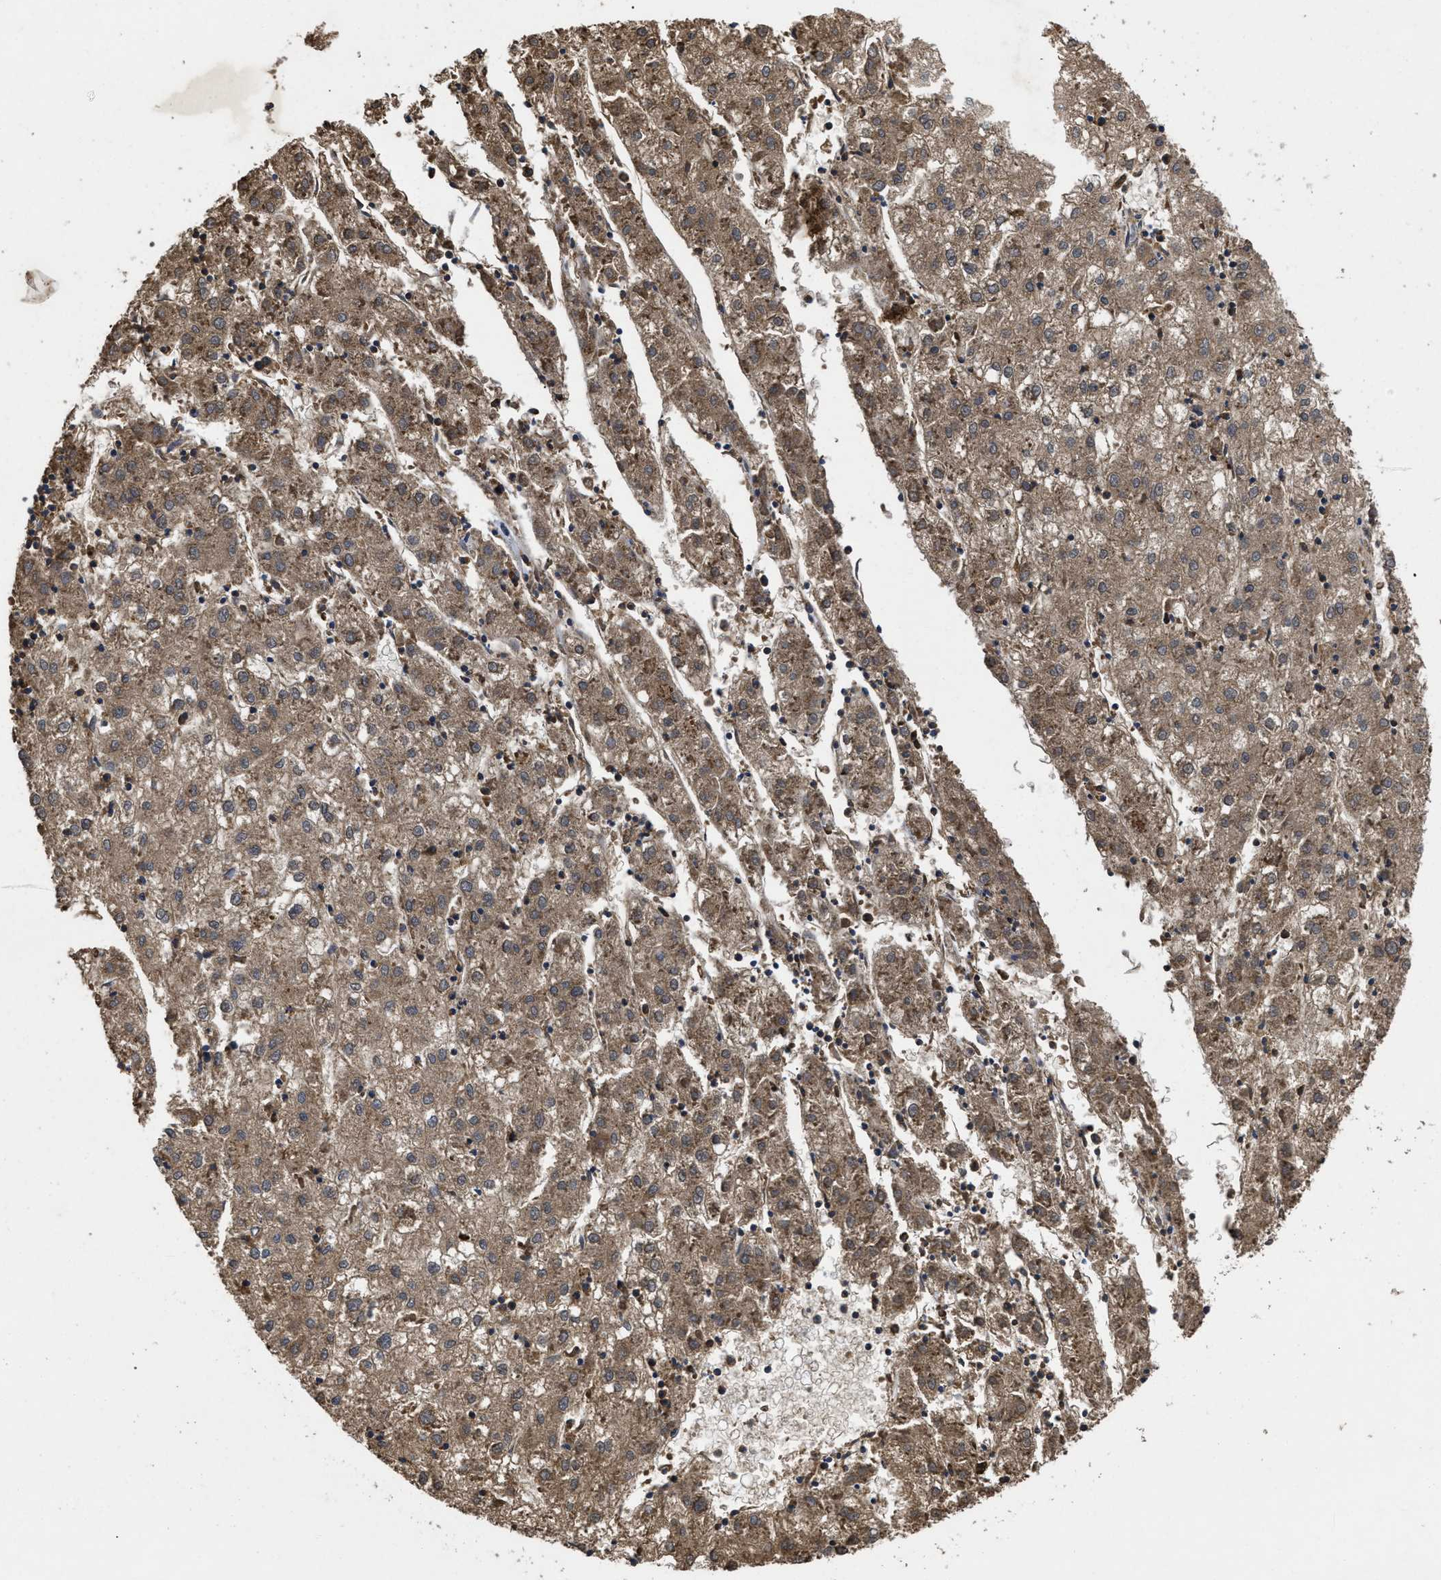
{"staining": {"intensity": "moderate", "quantity": ">75%", "location": "cytoplasmic/membranous"}, "tissue": "liver cancer", "cell_type": "Tumor cells", "image_type": "cancer", "snomed": [{"axis": "morphology", "description": "Carcinoma, Hepatocellular, NOS"}, {"axis": "topography", "description": "Liver"}], "caption": "A histopathology image of human liver hepatocellular carcinoma stained for a protein demonstrates moderate cytoplasmic/membranous brown staining in tumor cells. (DAB (3,3'-diaminobenzidine) IHC, brown staining for protein, blue staining for nuclei).", "gene": "LRRC3", "patient": {"sex": "male", "age": 72}}